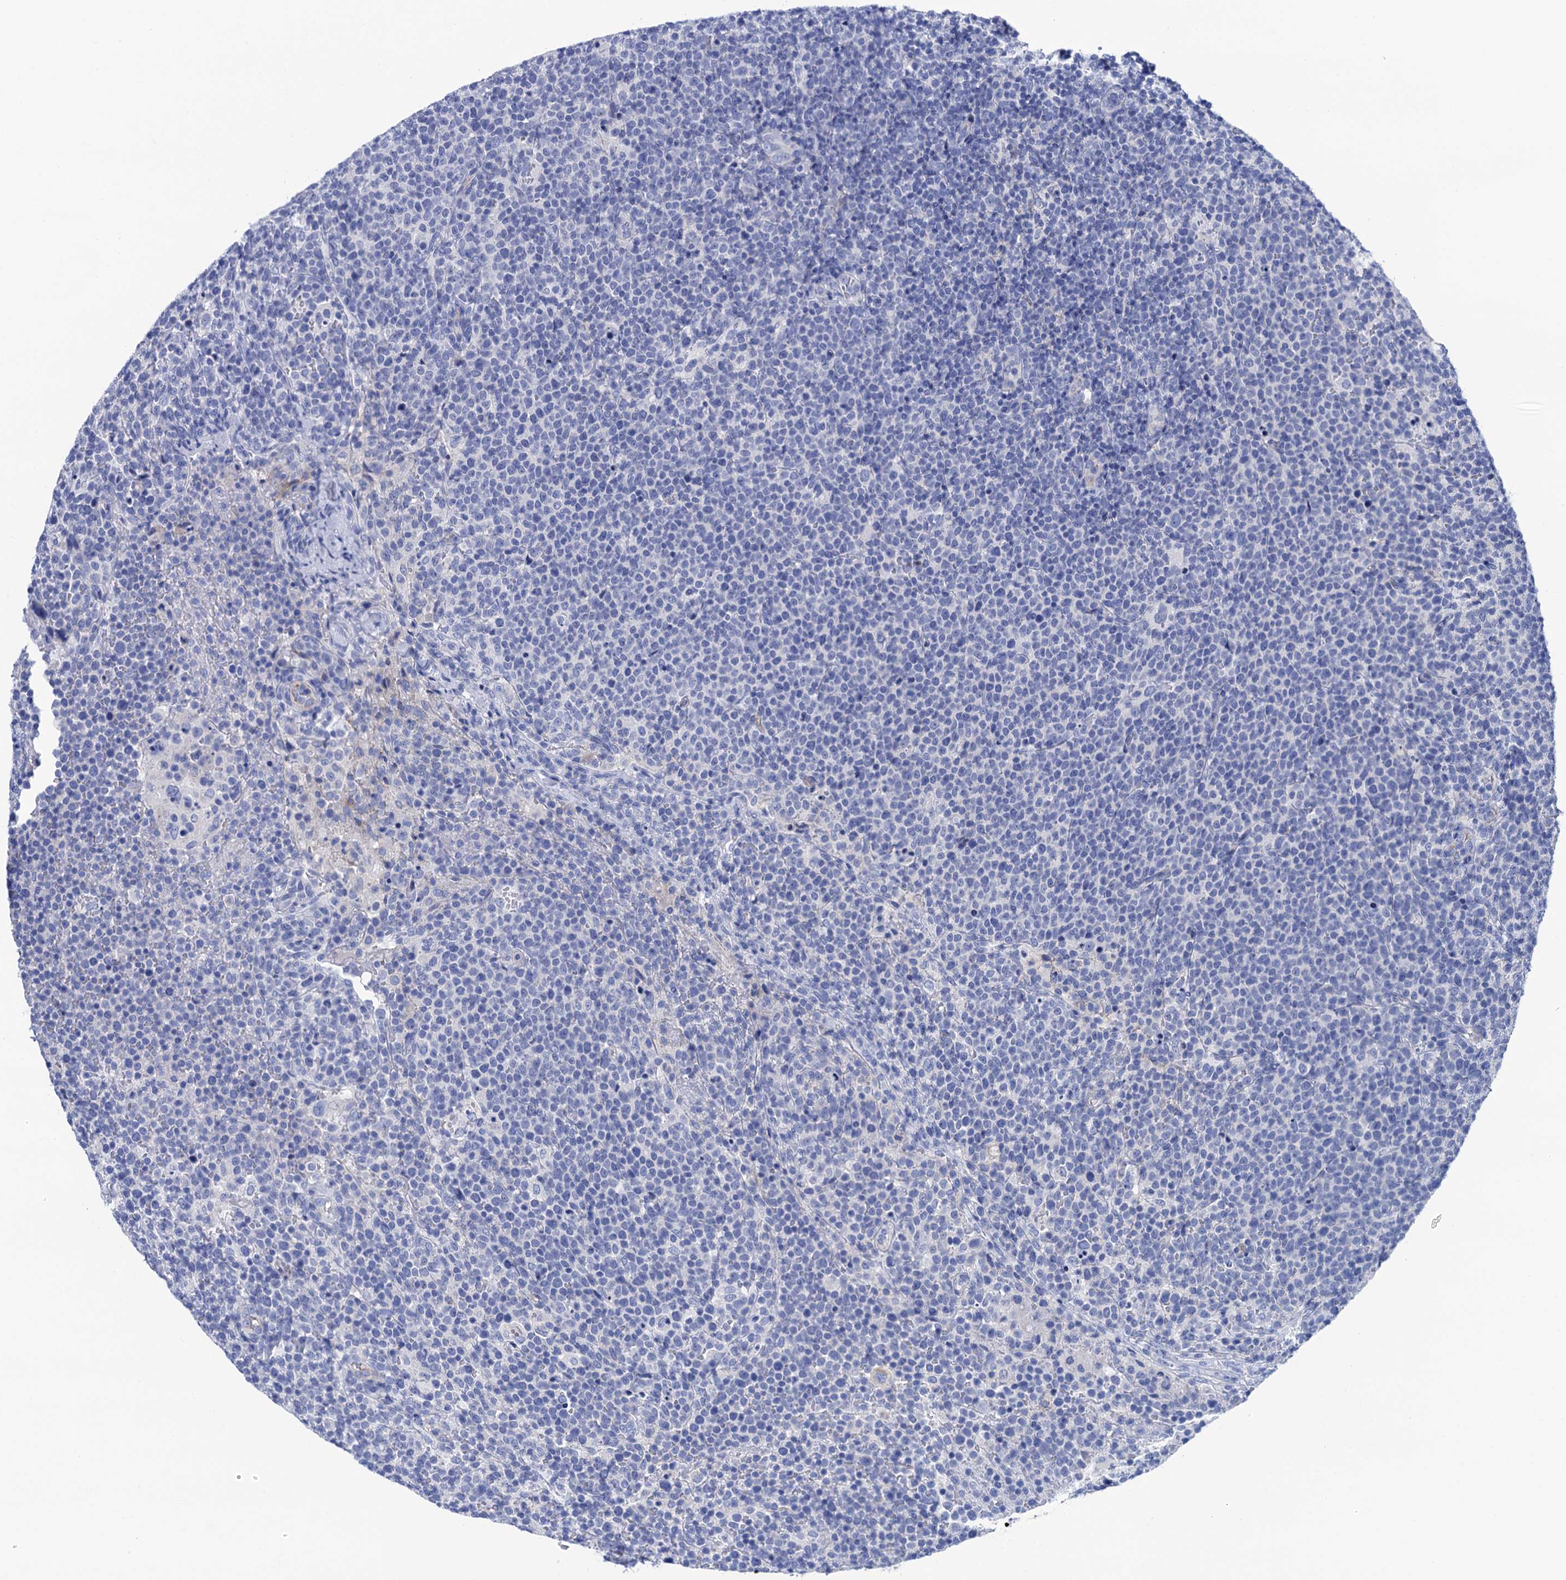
{"staining": {"intensity": "negative", "quantity": "none", "location": "none"}, "tissue": "lymphoma", "cell_type": "Tumor cells", "image_type": "cancer", "snomed": [{"axis": "morphology", "description": "Malignant lymphoma, non-Hodgkin's type, High grade"}, {"axis": "topography", "description": "Lymph node"}], "caption": "This micrograph is of malignant lymphoma, non-Hodgkin's type (high-grade) stained with immunohistochemistry to label a protein in brown with the nuclei are counter-stained blue. There is no positivity in tumor cells.", "gene": "RAB3IP", "patient": {"sex": "male", "age": 61}}